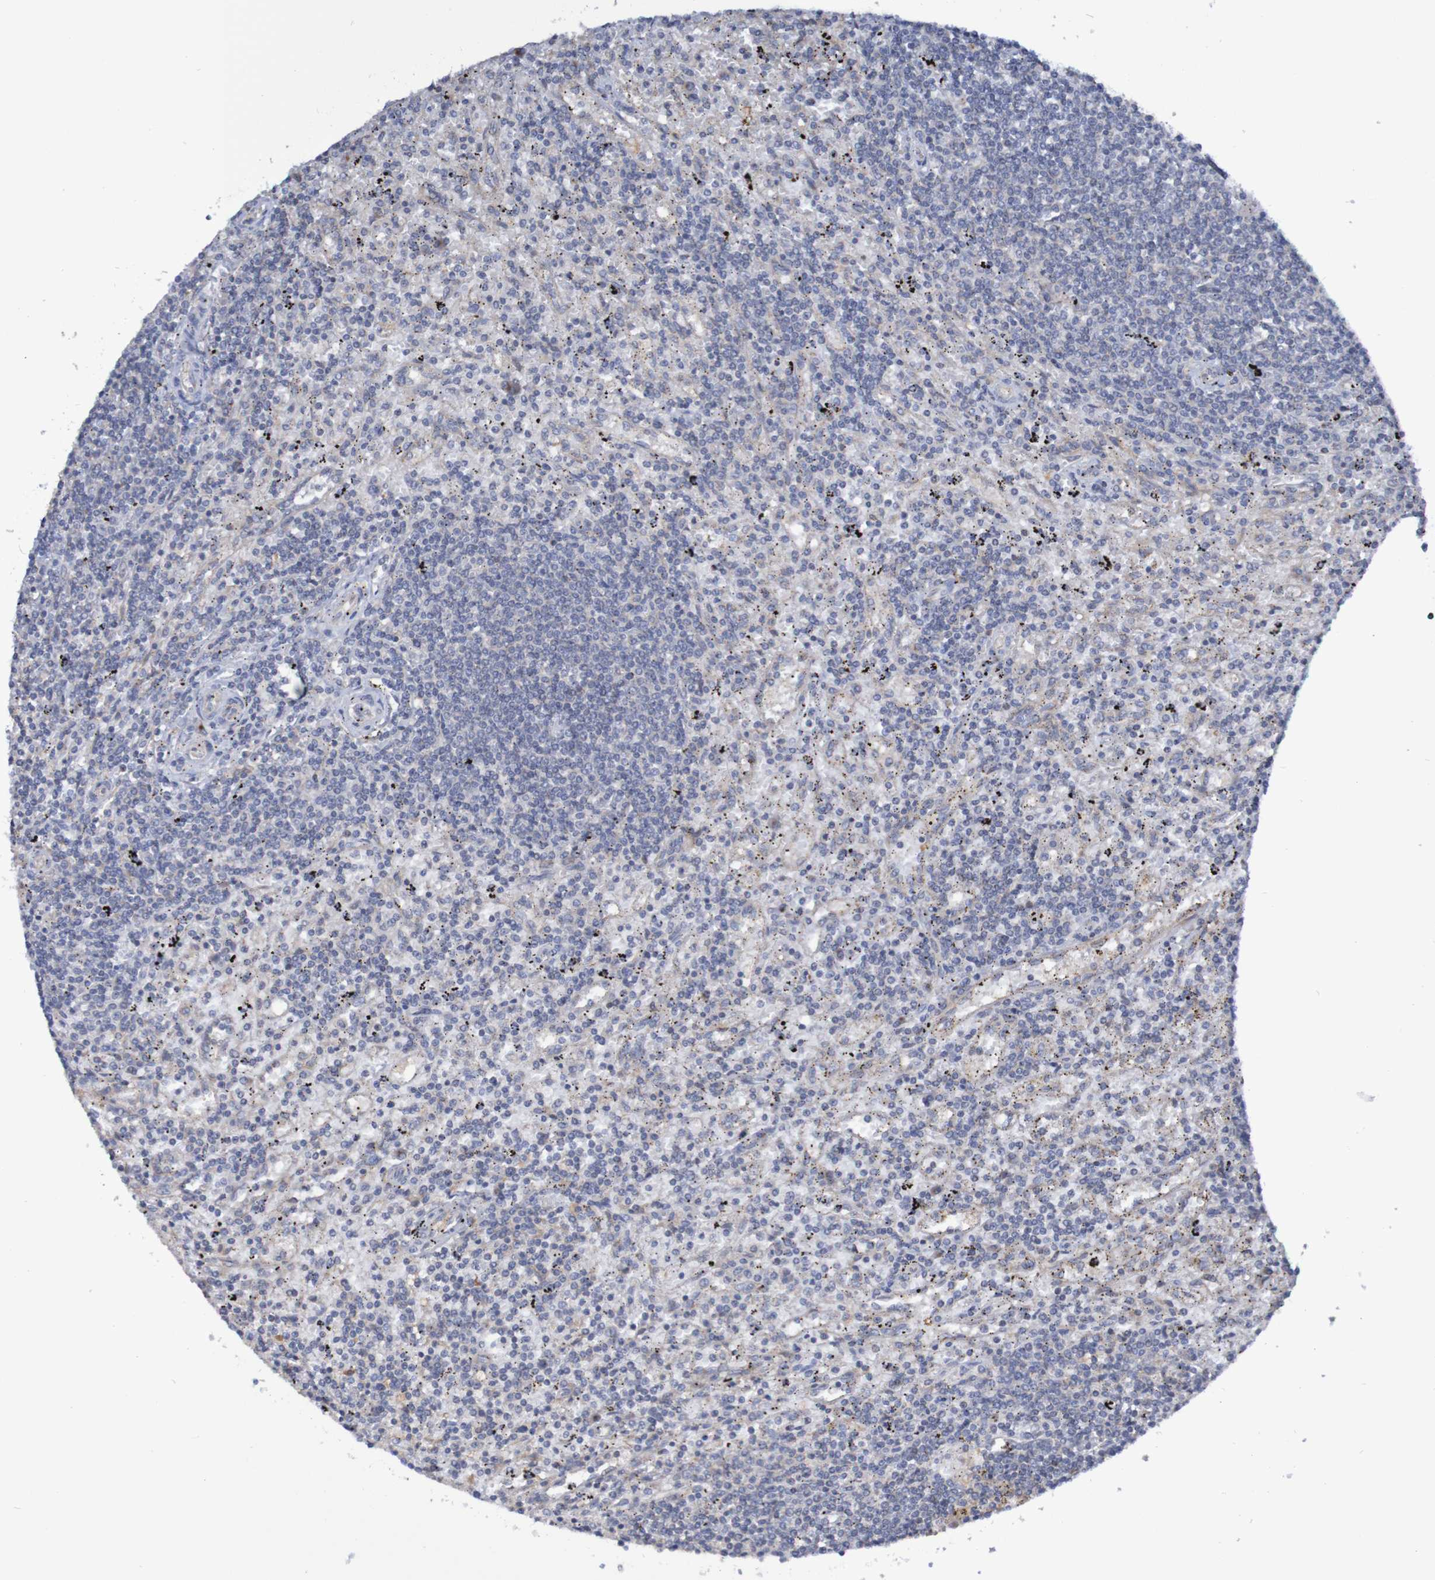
{"staining": {"intensity": "negative", "quantity": "none", "location": "none"}, "tissue": "lymphoma", "cell_type": "Tumor cells", "image_type": "cancer", "snomed": [{"axis": "morphology", "description": "Malignant lymphoma, non-Hodgkin's type, Low grade"}, {"axis": "topography", "description": "Spleen"}], "caption": "A high-resolution histopathology image shows IHC staining of lymphoma, which shows no significant expression in tumor cells.", "gene": "LMBRD2", "patient": {"sex": "male", "age": 76}}